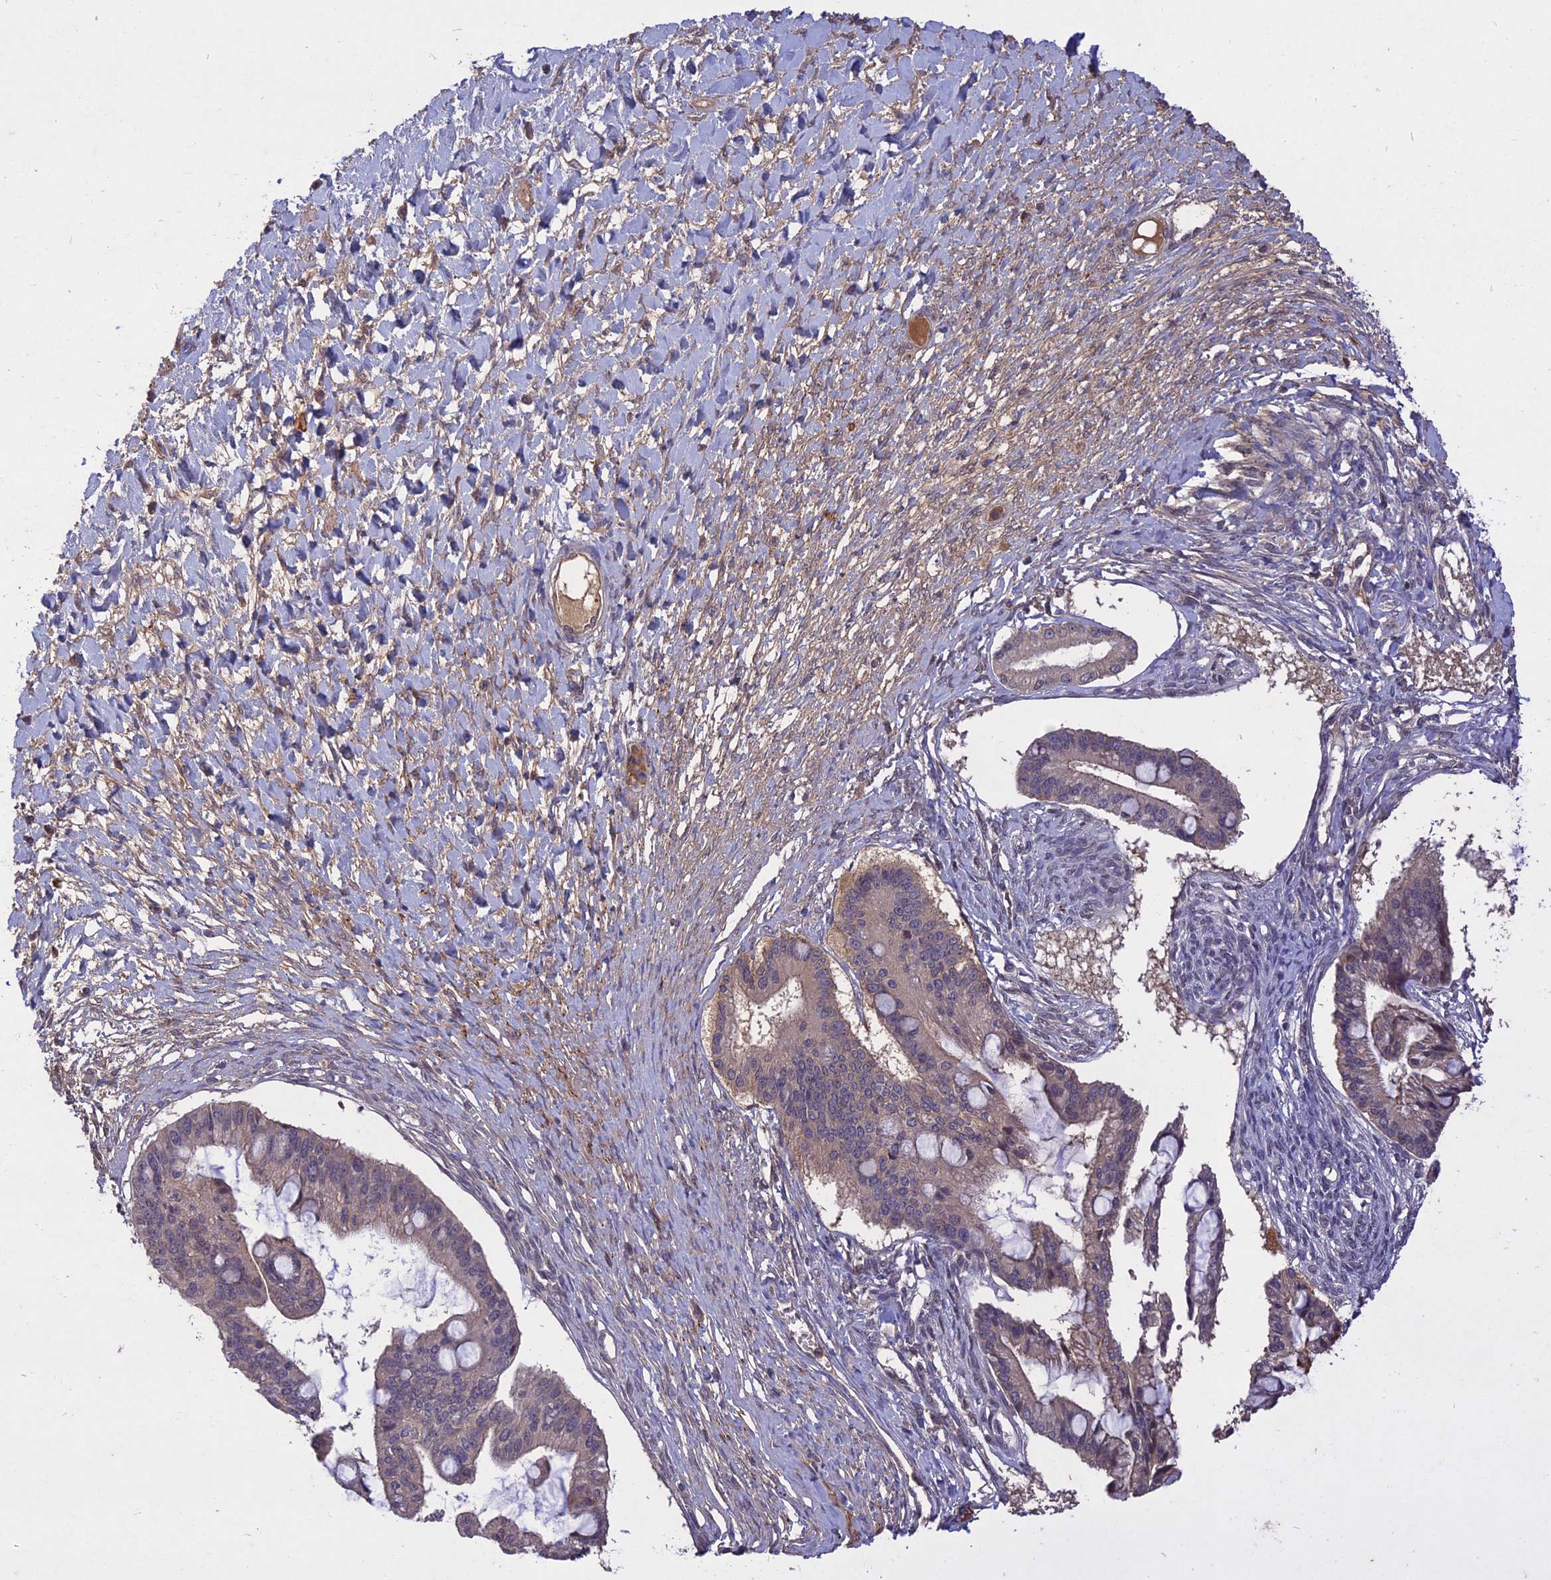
{"staining": {"intensity": "weak", "quantity": ">75%", "location": "cytoplasmic/membranous"}, "tissue": "ovarian cancer", "cell_type": "Tumor cells", "image_type": "cancer", "snomed": [{"axis": "morphology", "description": "Cystadenocarcinoma, mucinous, NOS"}, {"axis": "topography", "description": "Ovary"}], "caption": "IHC photomicrograph of neoplastic tissue: human ovarian cancer (mucinous cystadenocarcinoma) stained using immunohistochemistry (IHC) exhibits low levels of weak protein expression localized specifically in the cytoplasmic/membranous of tumor cells, appearing as a cytoplasmic/membranous brown color.", "gene": "ADO", "patient": {"sex": "female", "age": 73}}